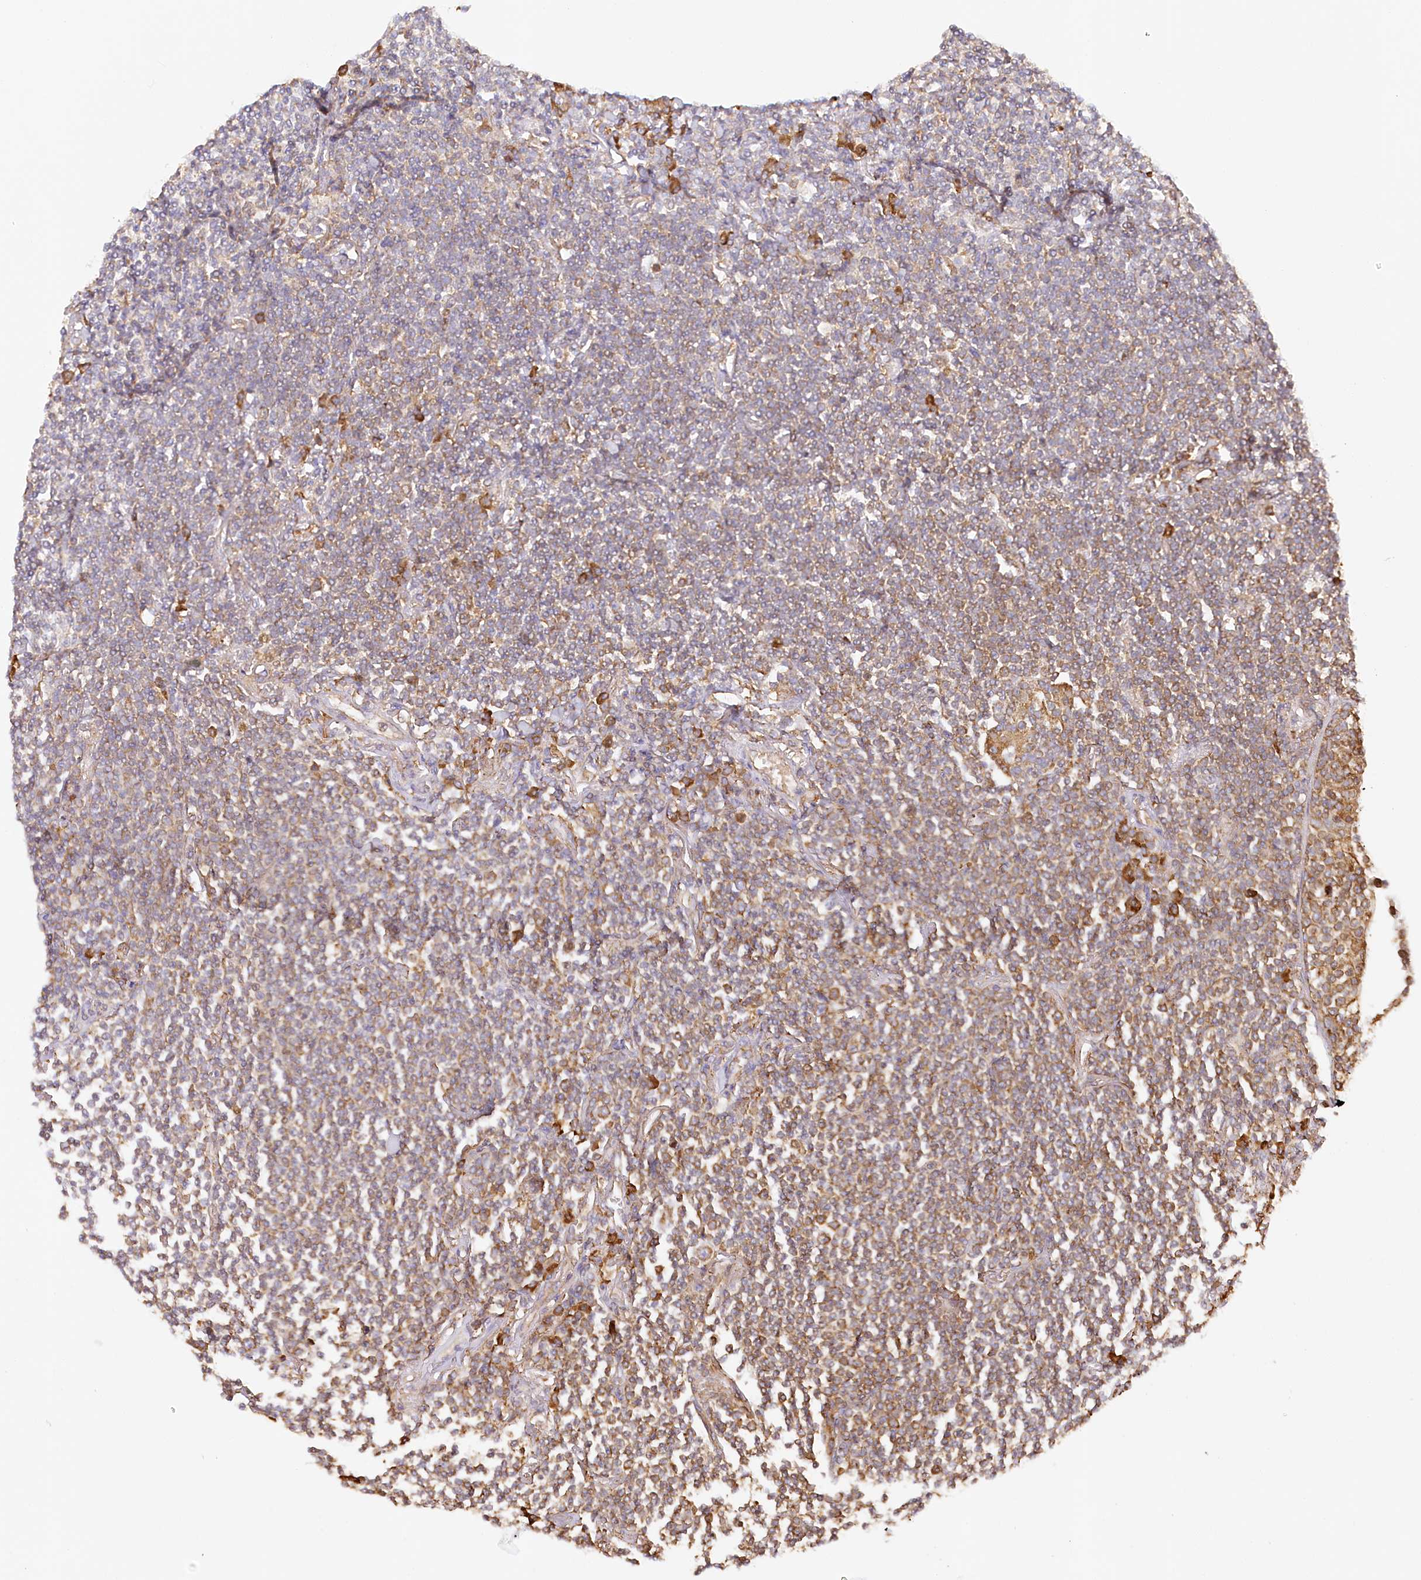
{"staining": {"intensity": "moderate", "quantity": ">75%", "location": "cytoplasmic/membranous"}, "tissue": "lymphoma", "cell_type": "Tumor cells", "image_type": "cancer", "snomed": [{"axis": "morphology", "description": "Malignant lymphoma, non-Hodgkin's type, Low grade"}, {"axis": "topography", "description": "Lung"}], "caption": "Protein staining of malignant lymphoma, non-Hodgkin's type (low-grade) tissue shows moderate cytoplasmic/membranous expression in approximately >75% of tumor cells.", "gene": "ACAP2", "patient": {"sex": "female", "age": 71}}